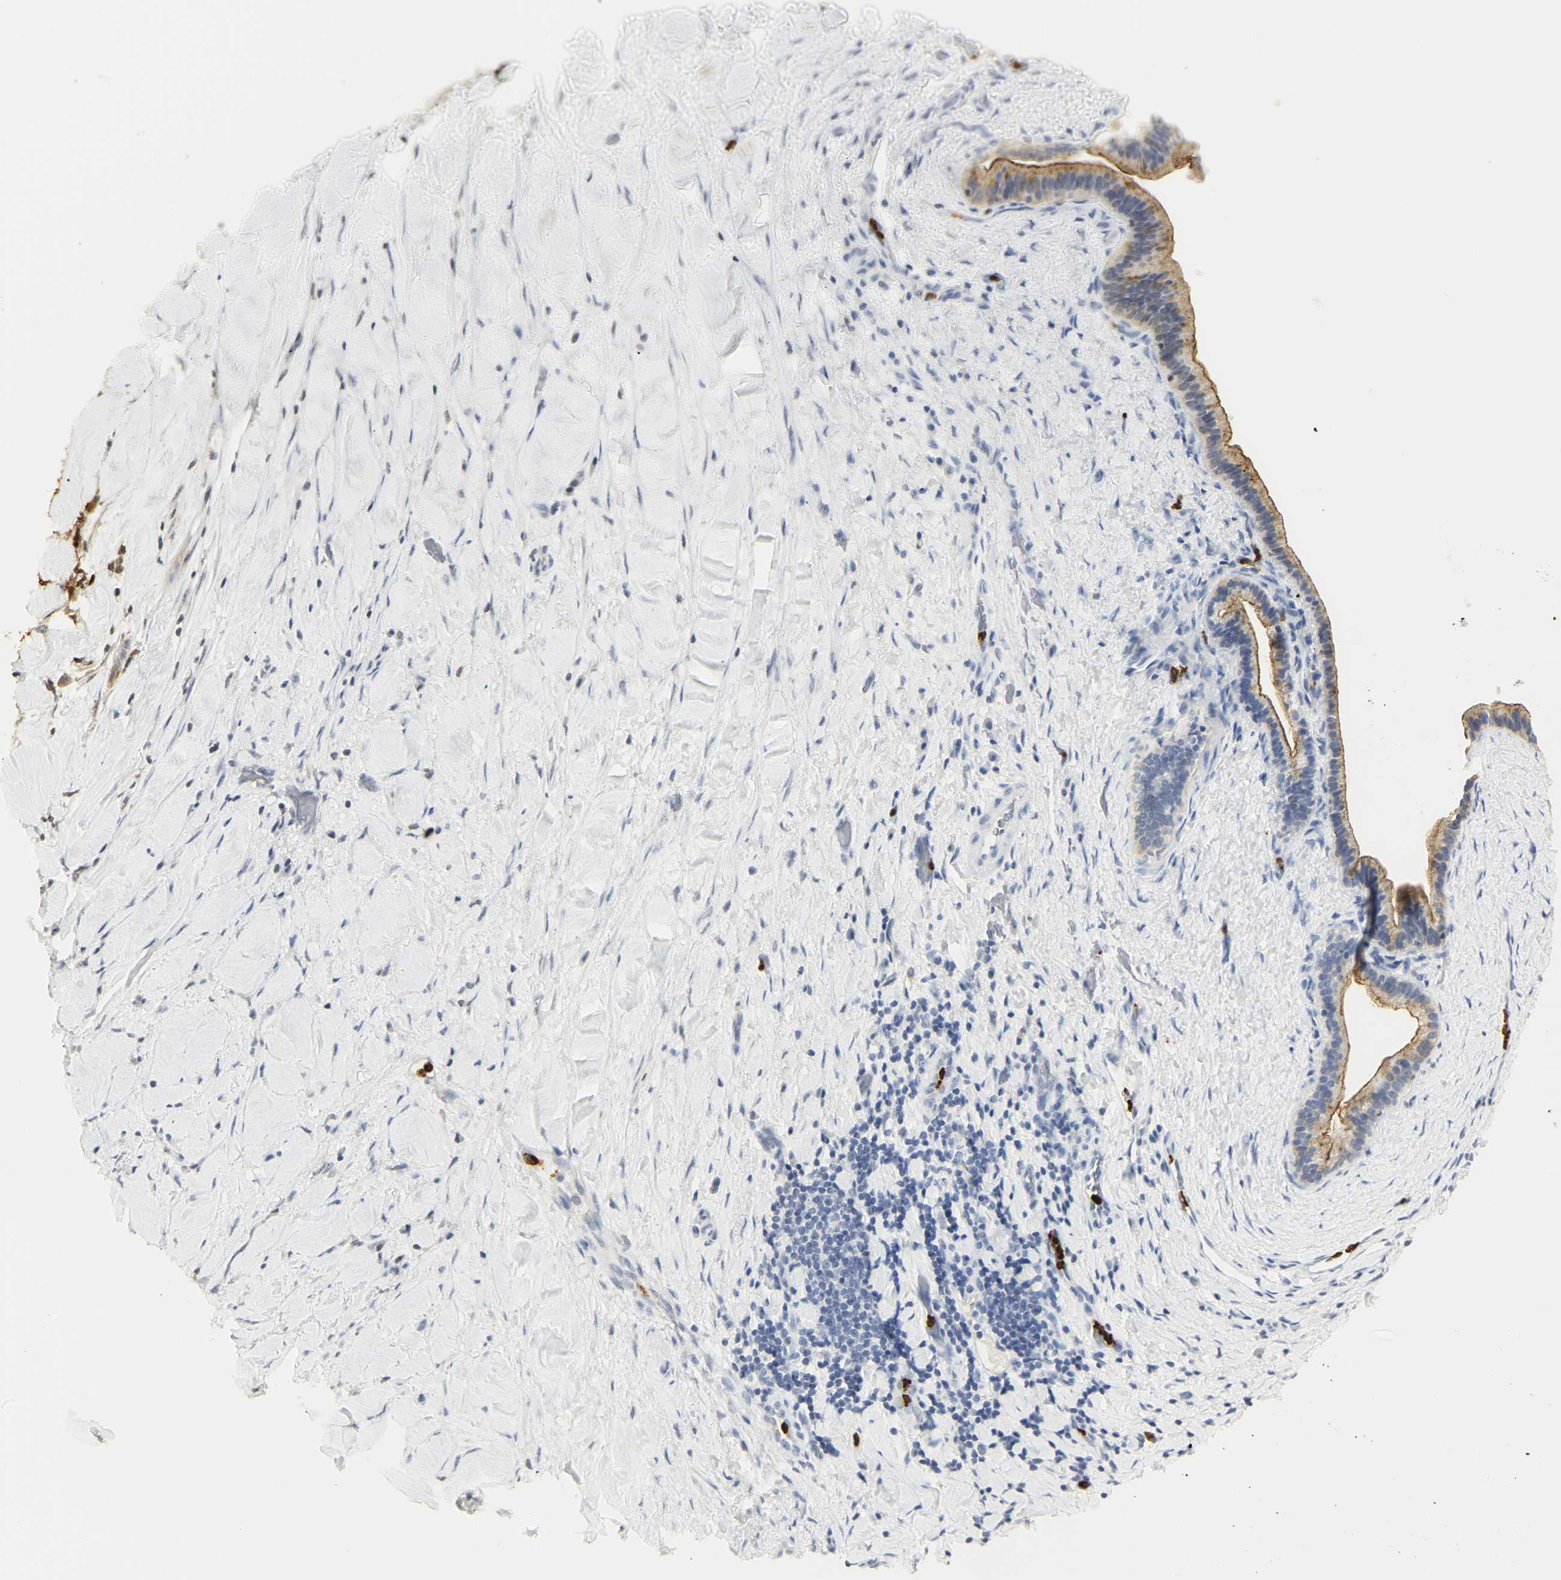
{"staining": {"intensity": "moderate", "quantity": ">75%", "location": "cytoplasmic/membranous"}, "tissue": "liver cancer", "cell_type": "Tumor cells", "image_type": "cancer", "snomed": [{"axis": "morphology", "description": "Cholangiocarcinoma"}, {"axis": "topography", "description": "Liver"}], "caption": "A micrograph of human liver cancer stained for a protein exhibits moderate cytoplasmic/membranous brown staining in tumor cells.", "gene": "CEACAM5", "patient": {"sex": "female", "age": 67}}